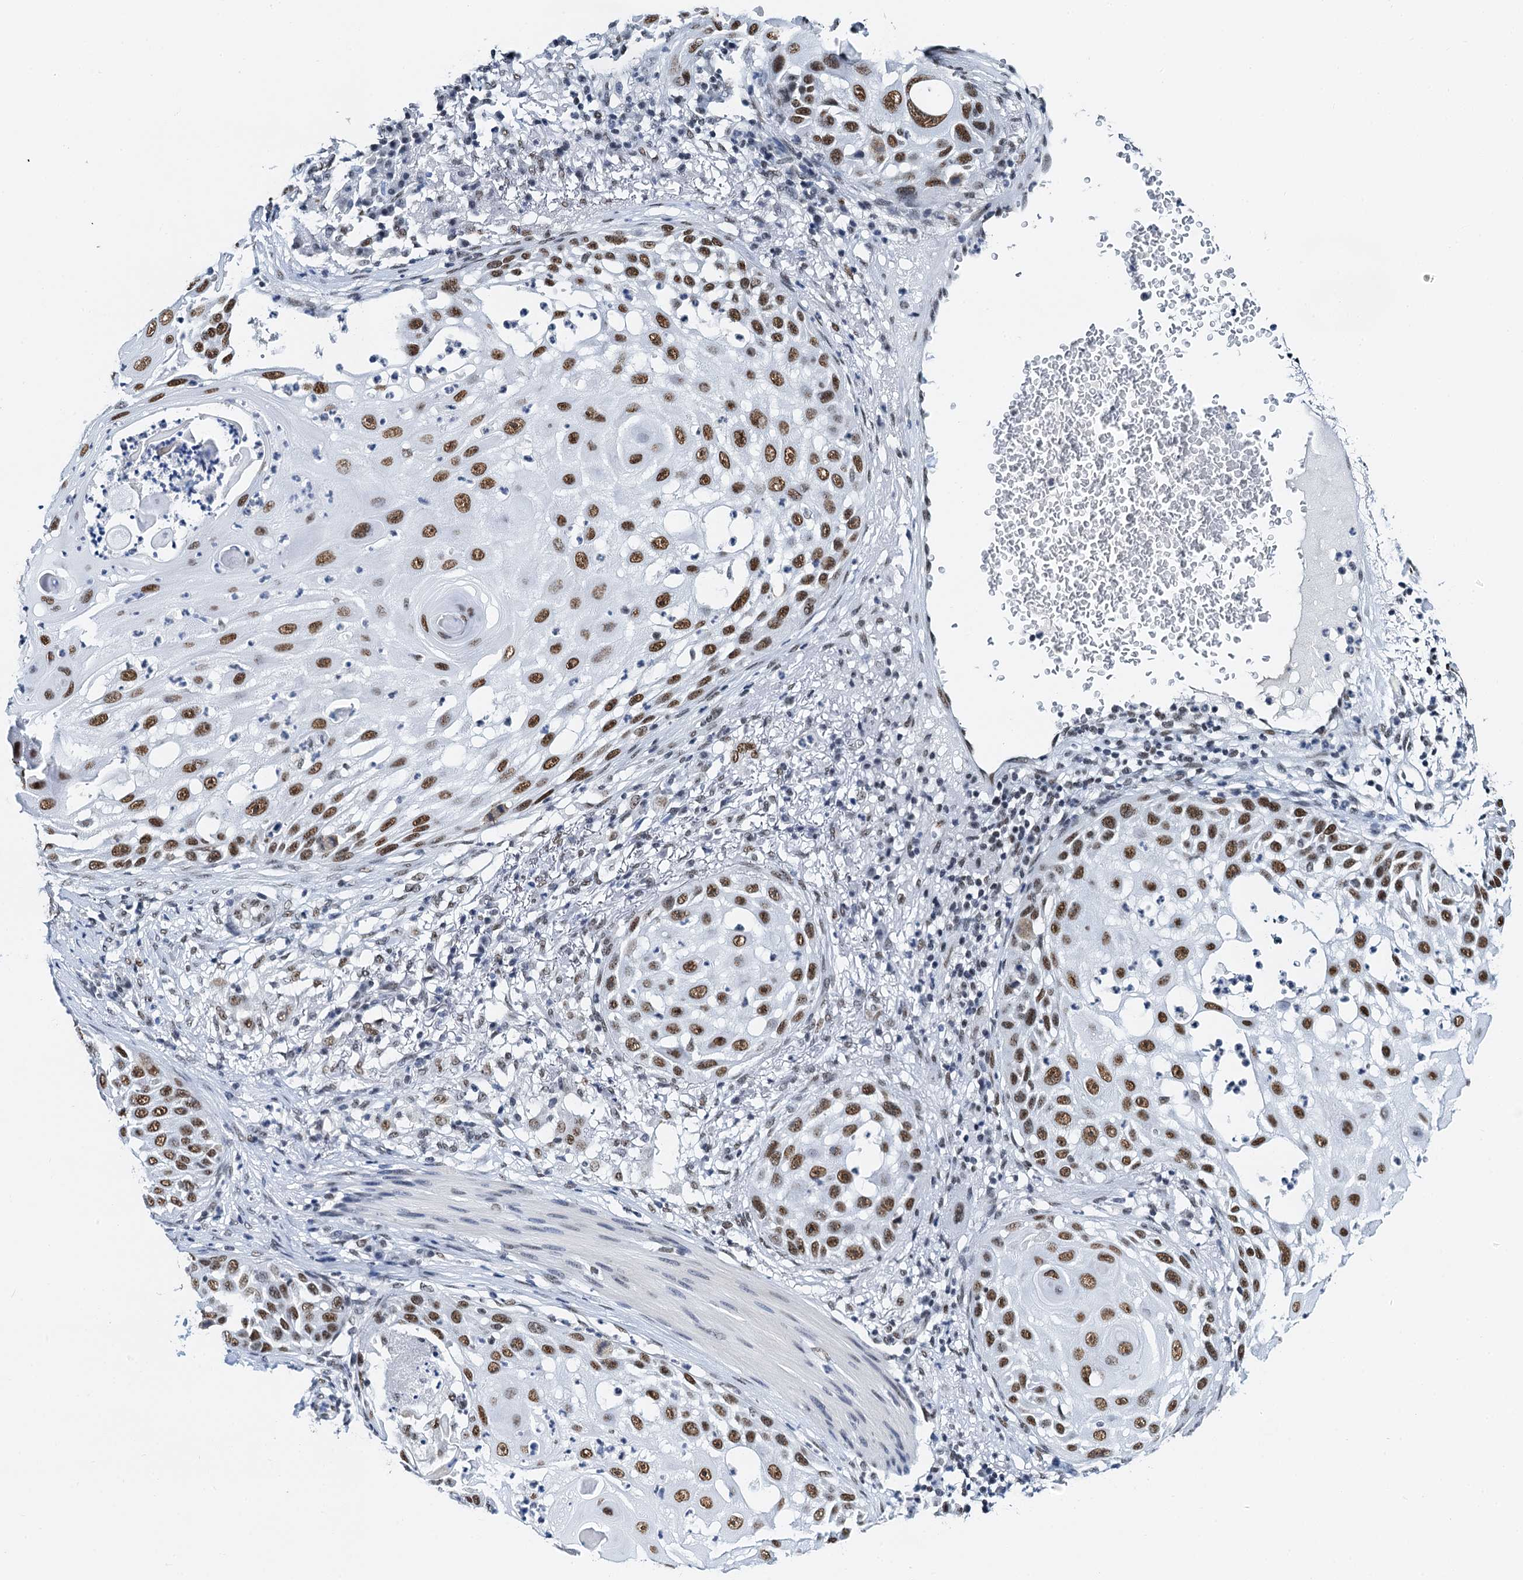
{"staining": {"intensity": "strong", "quantity": ">75%", "location": "nuclear"}, "tissue": "skin cancer", "cell_type": "Tumor cells", "image_type": "cancer", "snomed": [{"axis": "morphology", "description": "Squamous cell carcinoma, NOS"}, {"axis": "topography", "description": "Skin"}], "caption": "Strong nuclear protein staining is appreciated in about >75% of tumor cells in squamous cell carcinoma (skin).", "gene": "SLTM", "patient": {"sex": "female", "age": 44}}